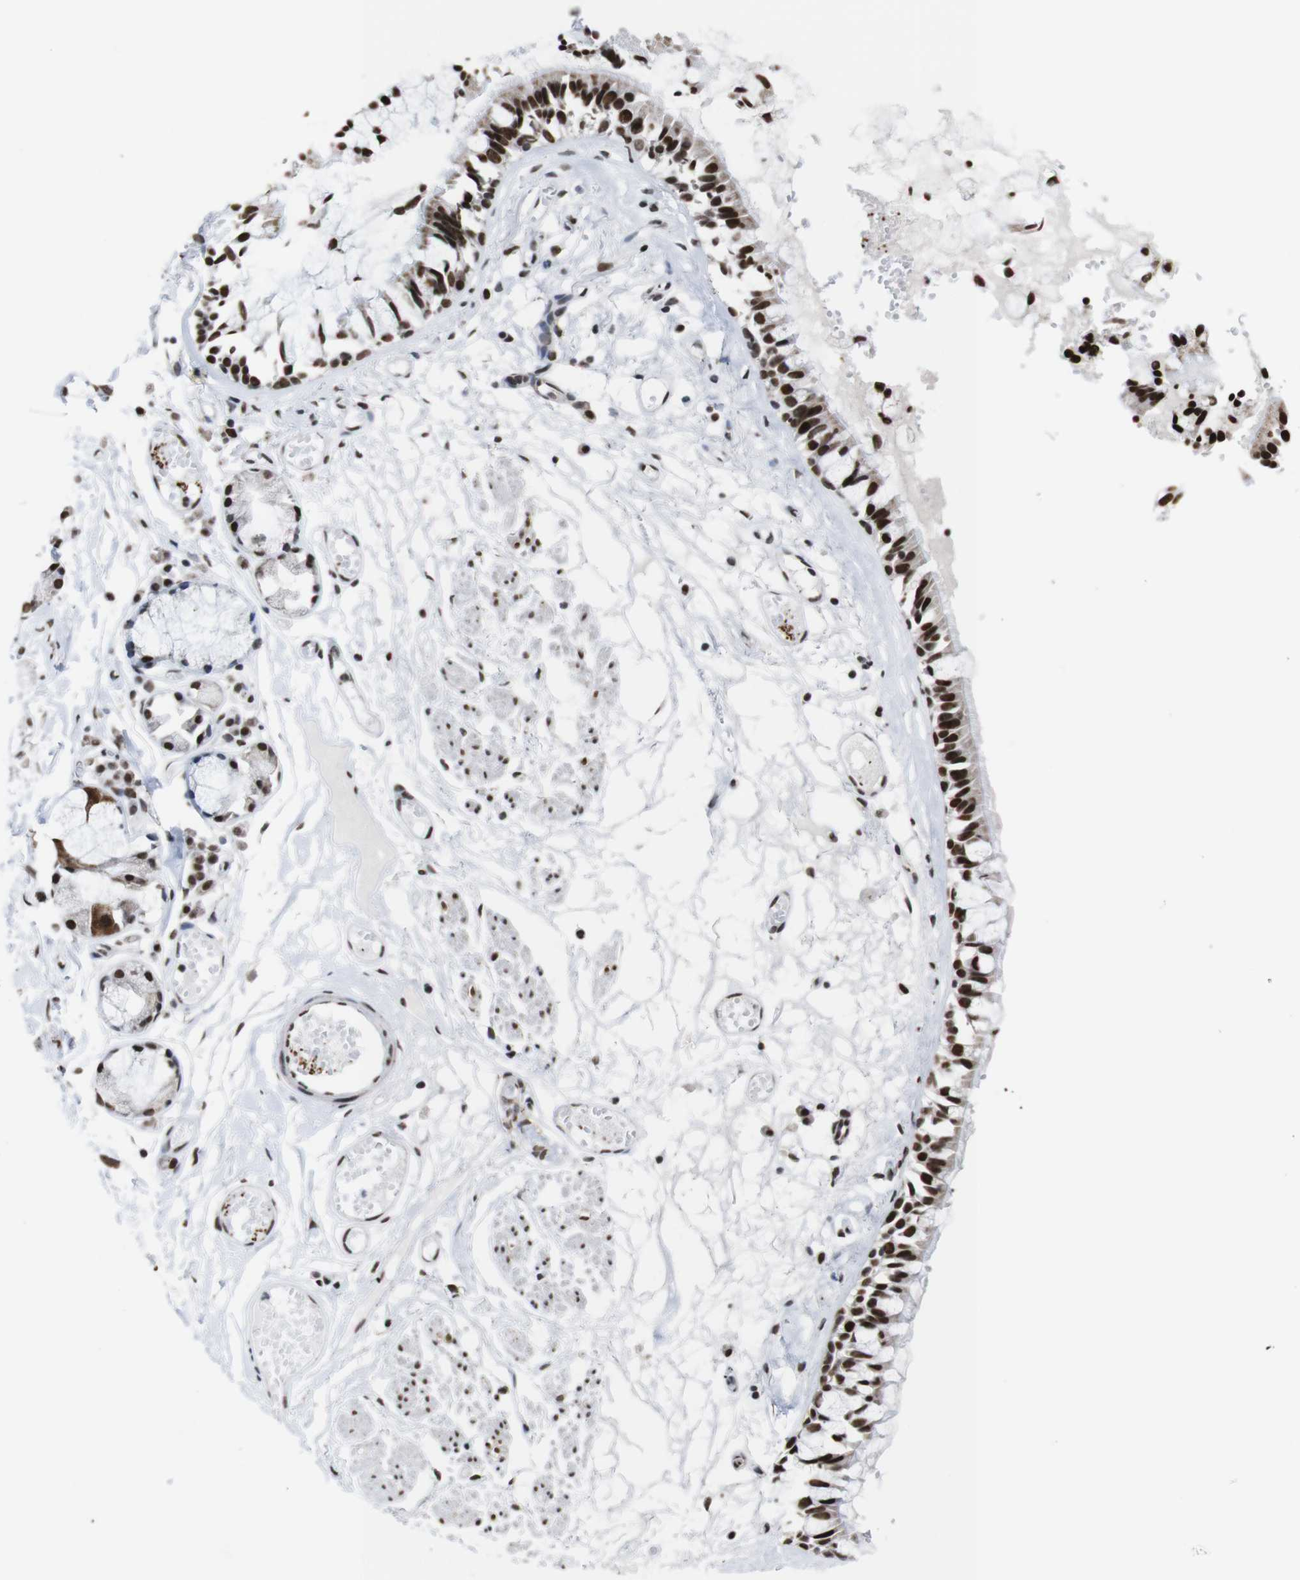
{"staining": {"intensity": "strong", "quantity": ">75%", "location": "cytoplasmic/membranous,nuclear"}, "tissue": "bronchus", "cell_type": "Respiratory epithelial cells", "image_type": "normal", "snomed": [{"axis": "morphology", "description": "Normal tissue, NOS"}, {"axis": "morphology", "description": "Inflammation, NOS"}, {"axis": "topography", "description": "Cartilage tissue"}, {"axis": "topography", "description": "Lung"}], "caption": "A high amount of strong cytoplasmic/membranous,nuclear staining is appreciated in about >75% of respiratory epithelial cells in unremarkable bronchus.", "gene": "ROMO1", "patient": {"sex": "male", "age": 71}}